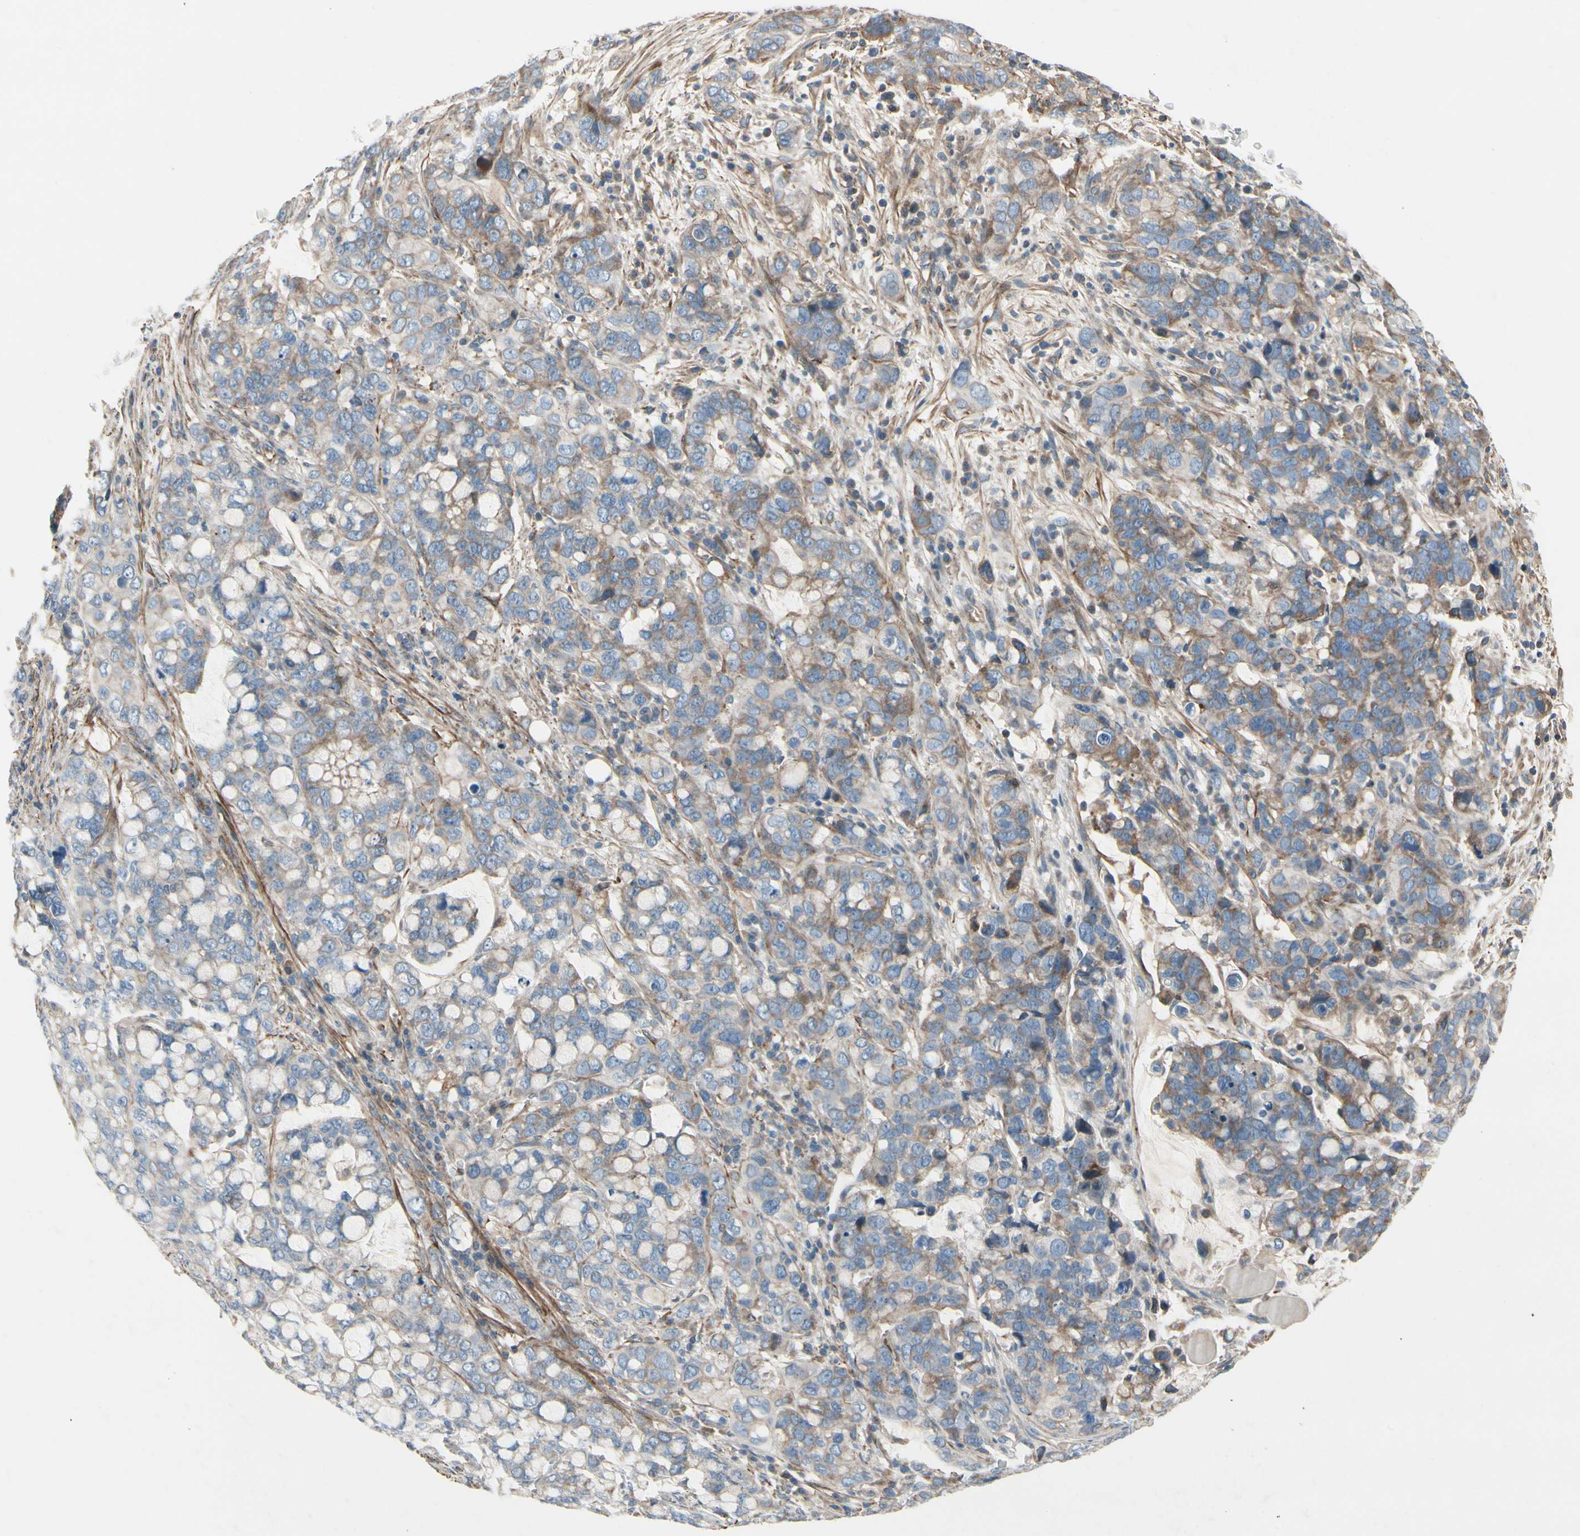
{"staining": {"intensity": "moderate", "quantity": "25%-75%", "location": "cytoplasmic/membranous"}, "tissue": "stomach cancer", "cell_type": "Tumor cells", "image_type": "cancer", "snomed": [{"axis": "morphology", "description": "Adenocarcinoma, NOS"}, {"axis": "topography", "description": "Stomach, lower"}], "caption": "Immunohistochemistry (IHC) photomicrograph of stomach cancer stained for a protein (brown), which shows medium levels of moderate cytoplasmic/membranous positivity in approximately 25%-75% of tumor cells.", "gene": "TPM1", "patient": {"sex": "male", "age": 84}}